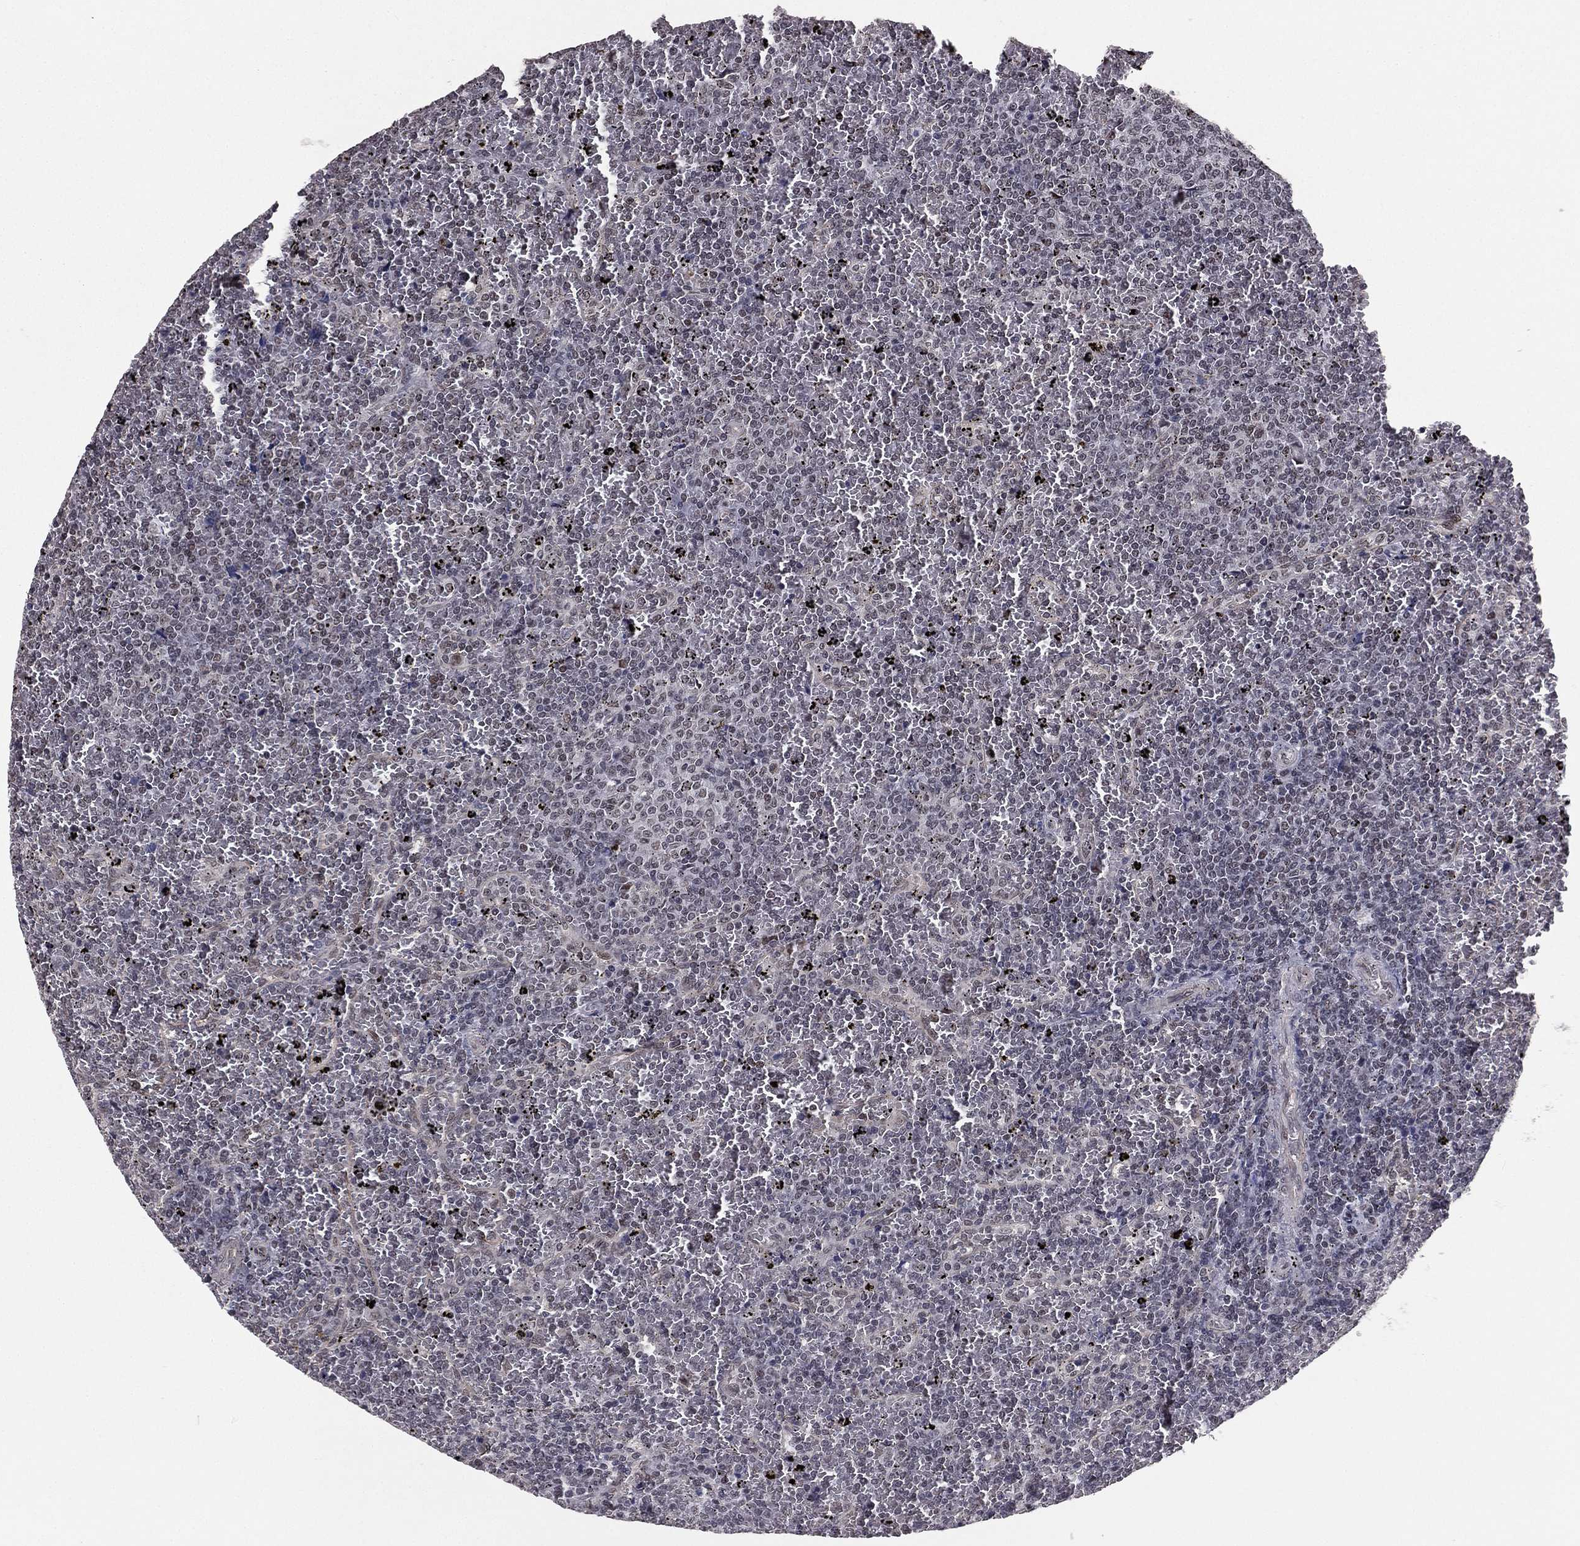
{"staining": {"intensity": "negative", "quantity": "none", "location": "none"}, "tissue": "lymphoma", "cell_type": "Tumor cells", "image_type": "cancer", "snomed": [{"axis": "morphology", "description": "Malignant lymphoma, non-Hodgkin's type, Low grade"}, {"axis": "topography", "description": "Spleen"}], "caption": "Immunohistochemical staining of human low-grade malignant lymphoma, non-Hodgkin's type exhibits no significant positivity in tumor cells.", "gene": "RARB", "patient": {"sex": "female", "age": 77}}